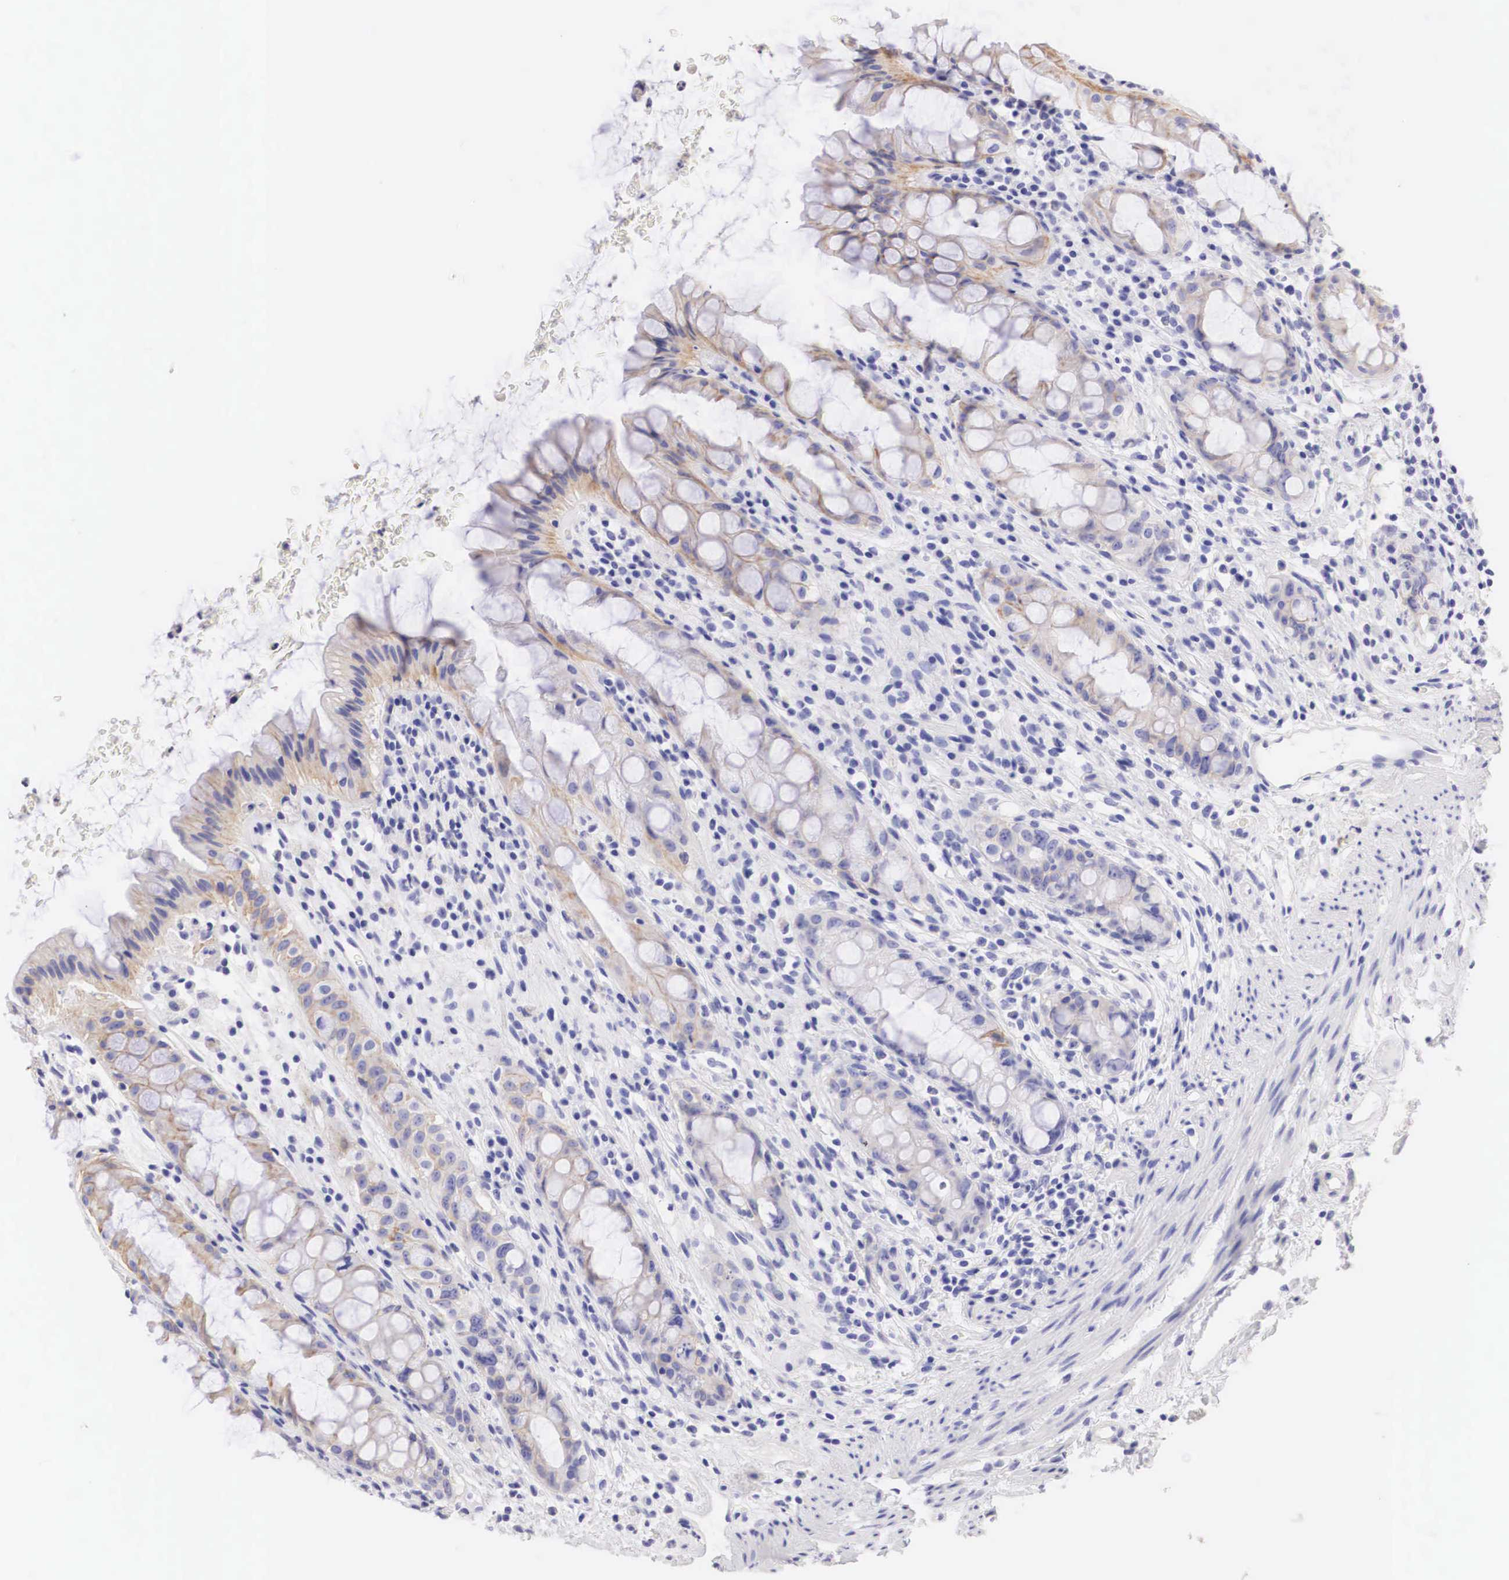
{"staining": {"intensity": "weak", "quantity": "25%-75%", "location": "cytoplasmic/membranous"}, "tissue": "rectum", "cell_type": "Glandular cells", "image_type": "normal", "snomed": [{"axis": "morphology", "description": "Normal tissue, NOS"}, {"axis": "topography", "description": "Rectum"}], "caption": "Weak cytoplasmic/membranous expression is seen in approximately 25%-75% of glandular cells in normal rectum. (DAB IHC with brightfield microscopy, high magnification).", "gene": "ERBB2", "patient": {"sex": "male", "age": 65}}